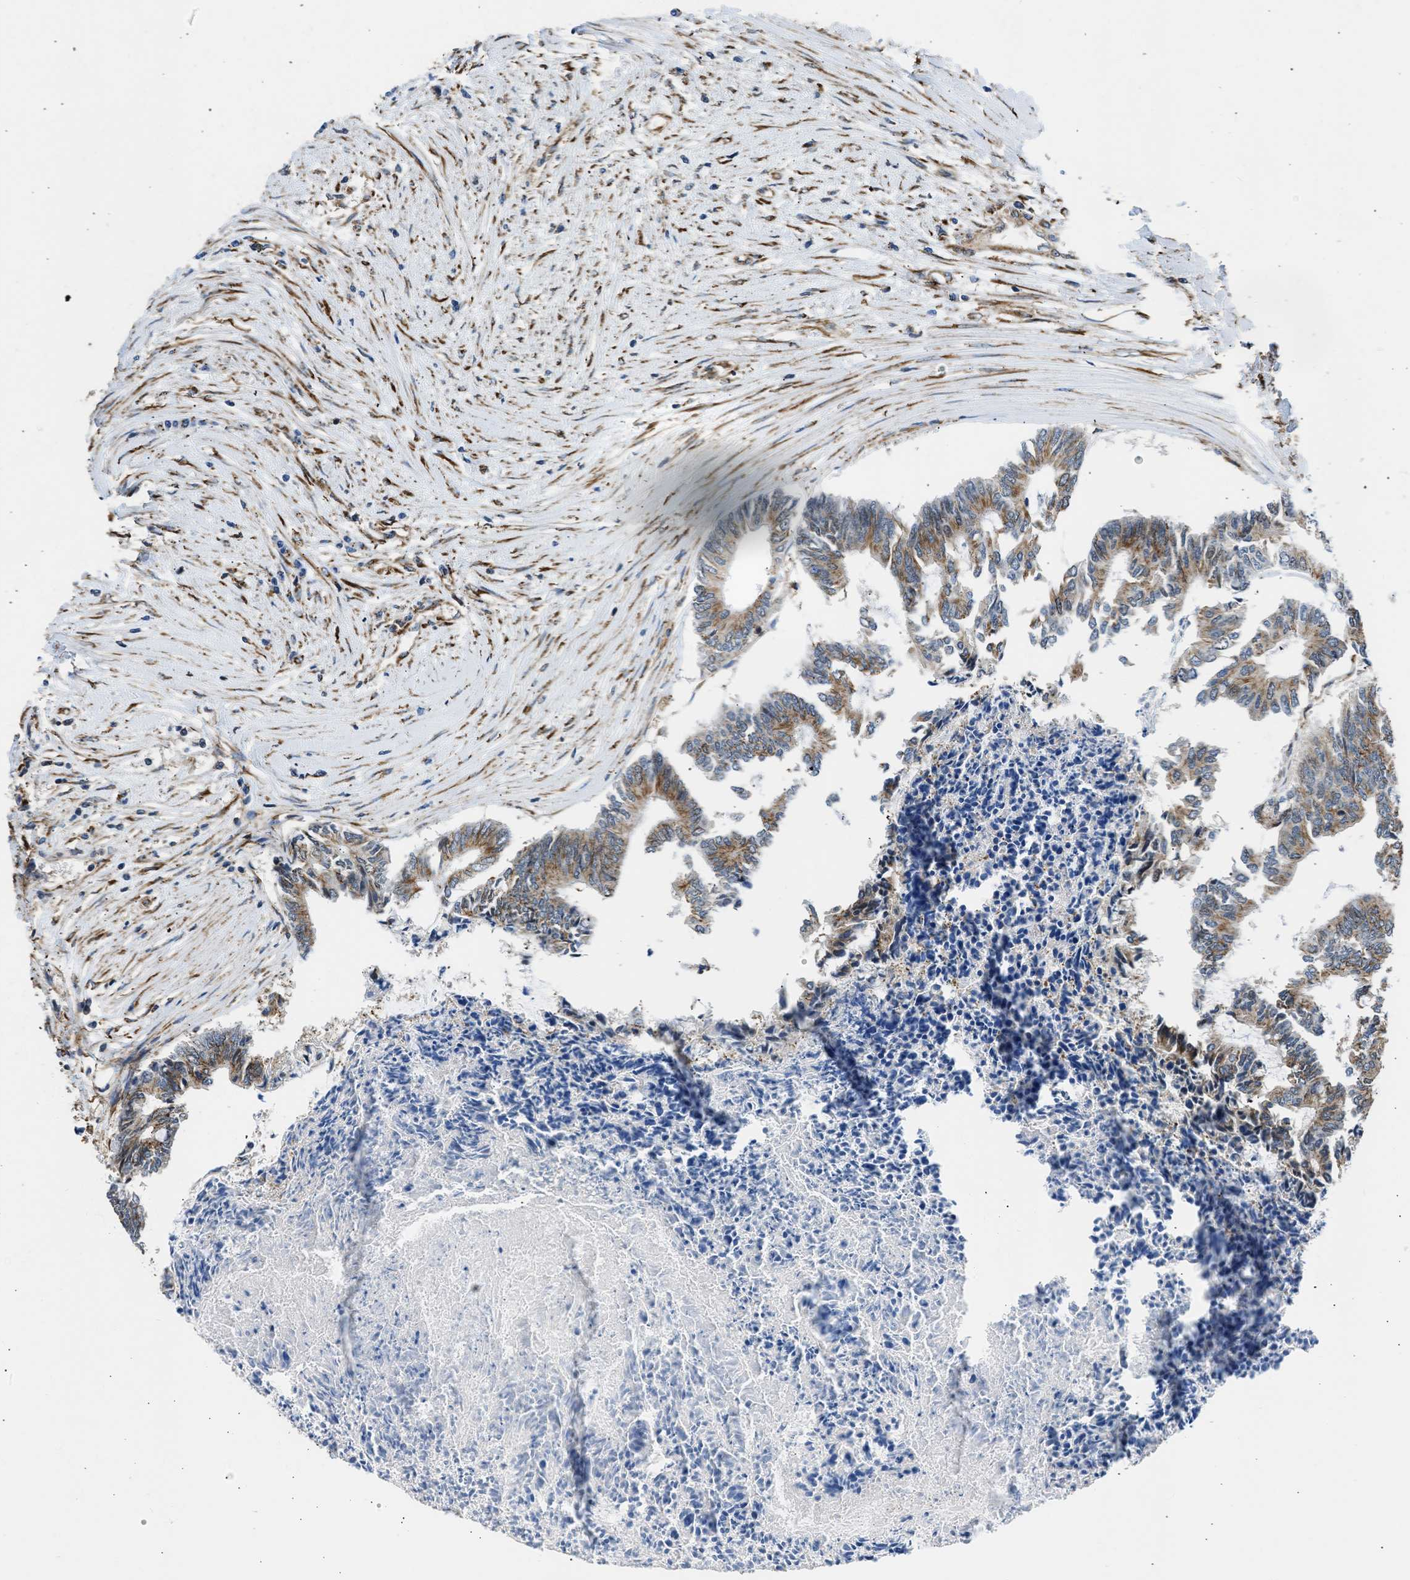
{"staining": {"intensity": "moderate", "quantity": ">75%", "location": "cytoplasmic/membranous"}, "tissue": "colorectal cancer", "cell_type": "Tumor cells", "image_type": "cancer", "snomed": [{"axis": "morphology", "description": "Adenocarcinoma, NOS"}, {"axis": "topography", "description": "Rectum"}], "caption": "About >75% of tumor cells in human colorectal adenocarcinoma demonstrate moderate cytoplasmic/membranous protein staining as visualized by brown immunohistochemical staining.", "gene": "SEPTIN2", "patient": {"sex": "male", "age": 63}}